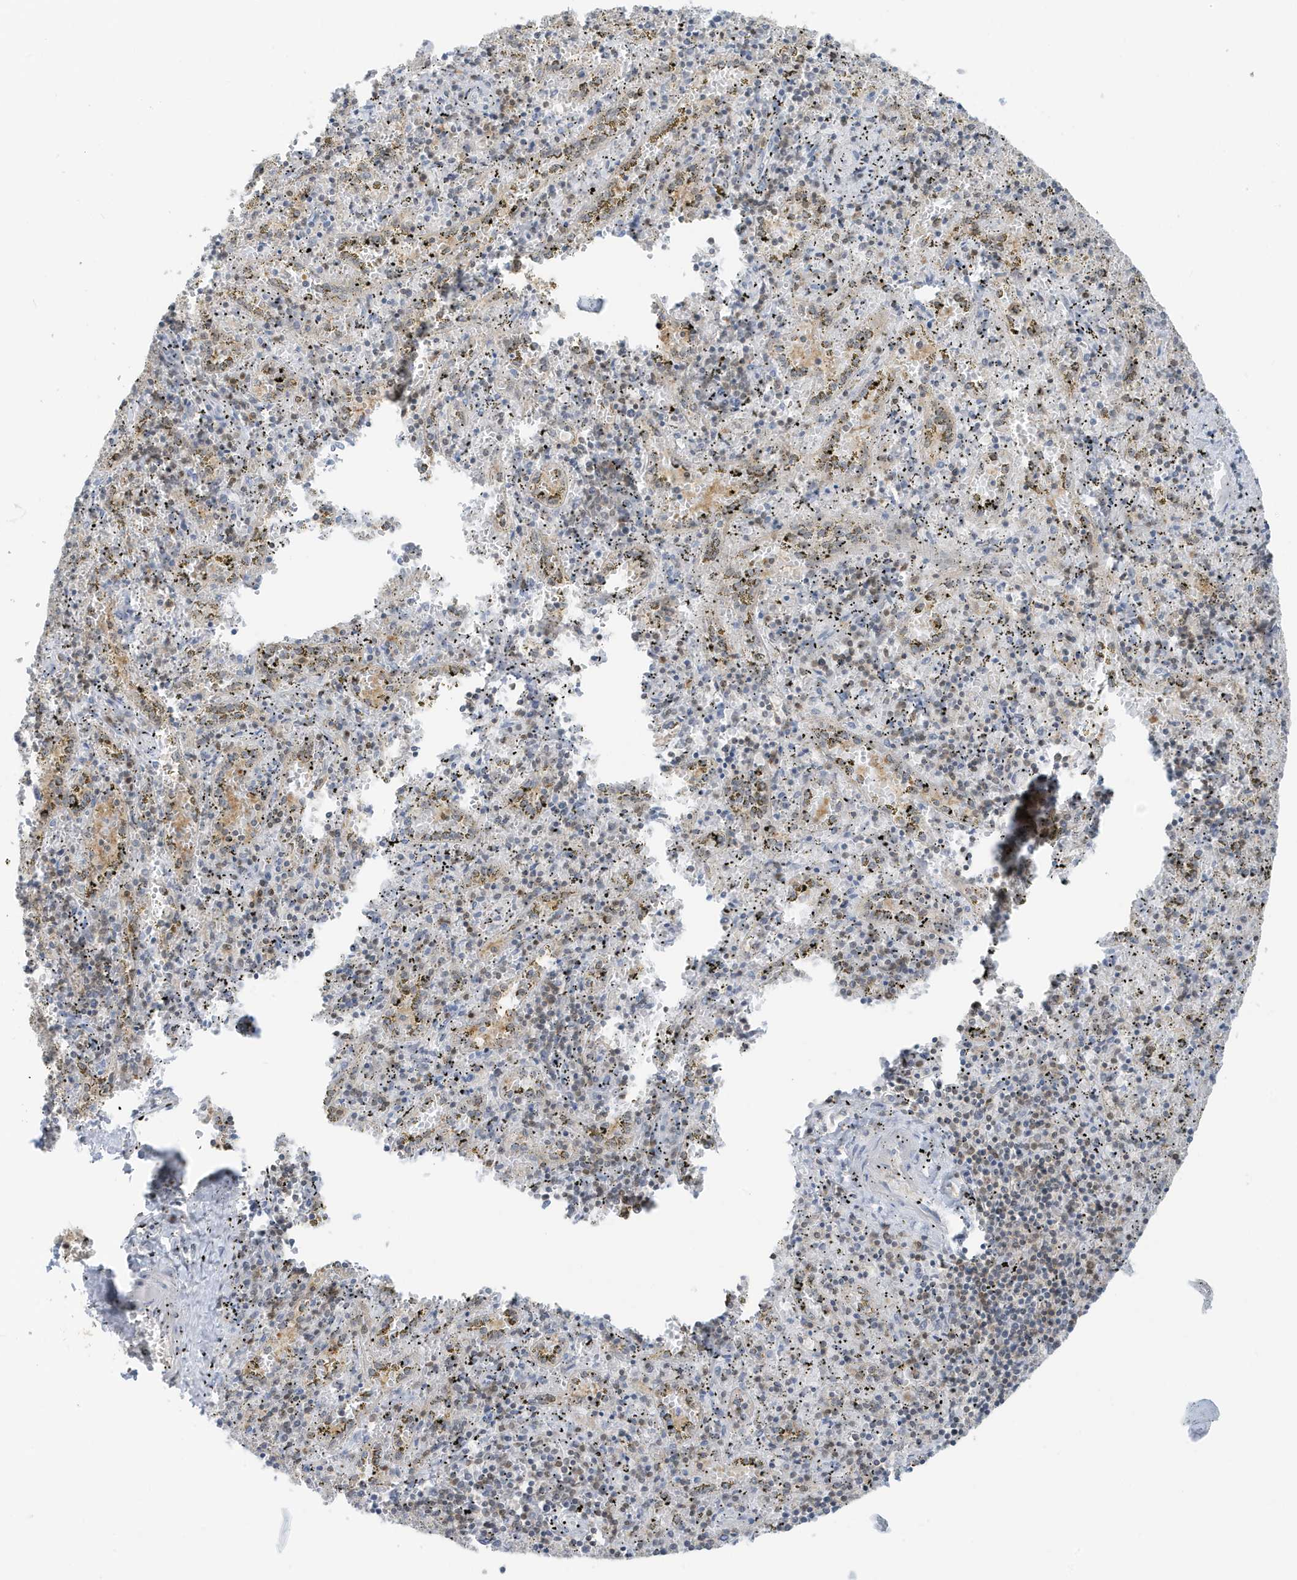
{"staining": {"intensity": "negative", "quantity": "none", "location": "none"}, "tissue": "spleen", "cell_type": "Cells in red pulp", "image_type": "normal", "snomed": [{"axis": "morphology", "description": "Normal tissue, NOS"}, {"axis": "topography", "description": "Spleen"}], "caption": "Cells in red pulp show no significant staining in benign spleen. Brightfield microscopy of IHC stained with DAB (brown) and hematoxylin (blue), captured at high magnification.", "gene": "OGA", "patient": {"sex": "male", "age": 11}}